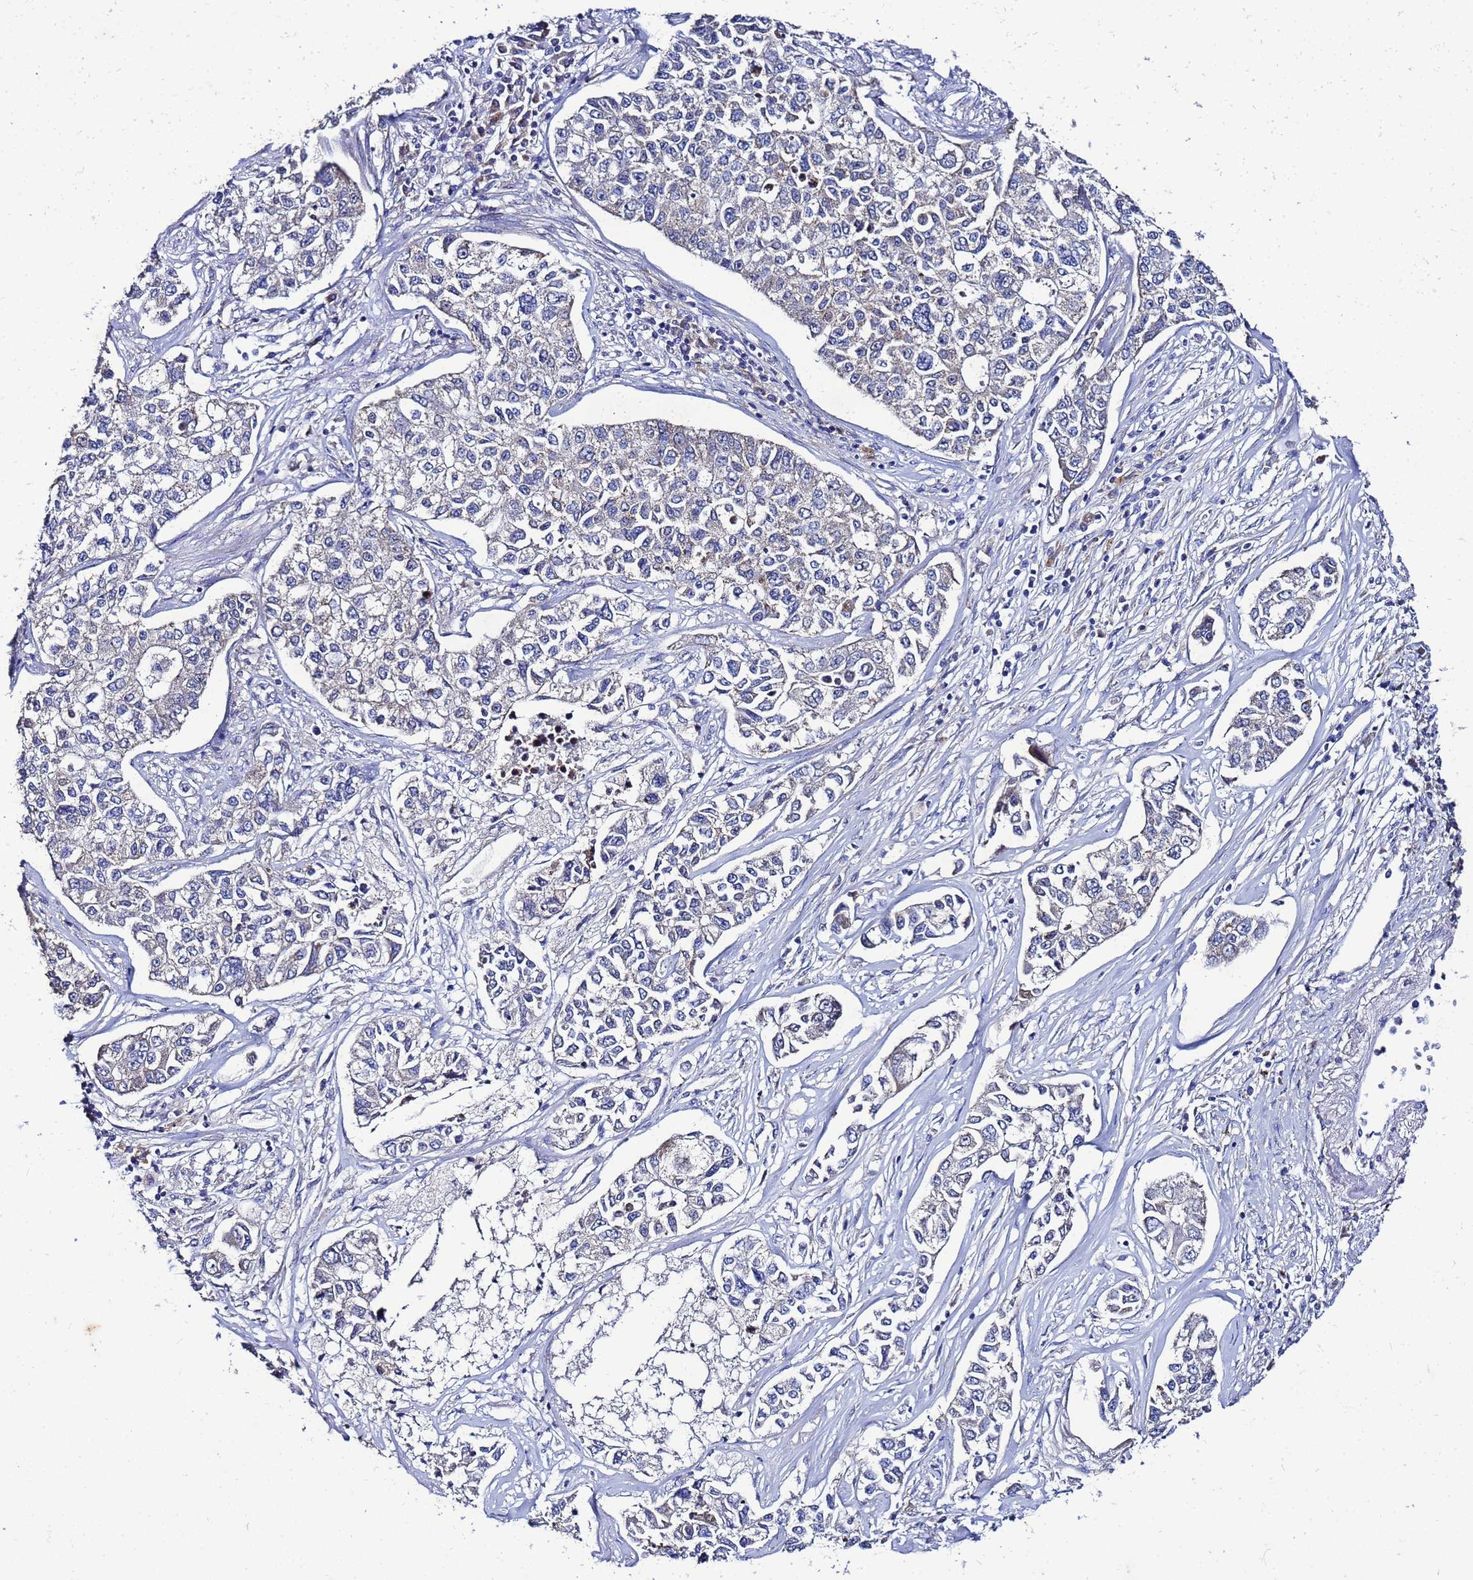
{"staining": {"intensity": "negative", "quantity": "none", "location": "none"}, "tissue": "lung cancer", "cell_type": "Tumor cells", "image_type": "cancer", "snomed": [{"axis": "morphology", "description": "Adenocarcinoma, NOS"}, {"axis": "topography", "description": "Lung"}], "caption": "Image shows no protein expression in tumor cells of lung cancer (adenocarcinoma) tissue.", "gene": "FAHD2A", "patient": {"sex": "male", "age": 49}}